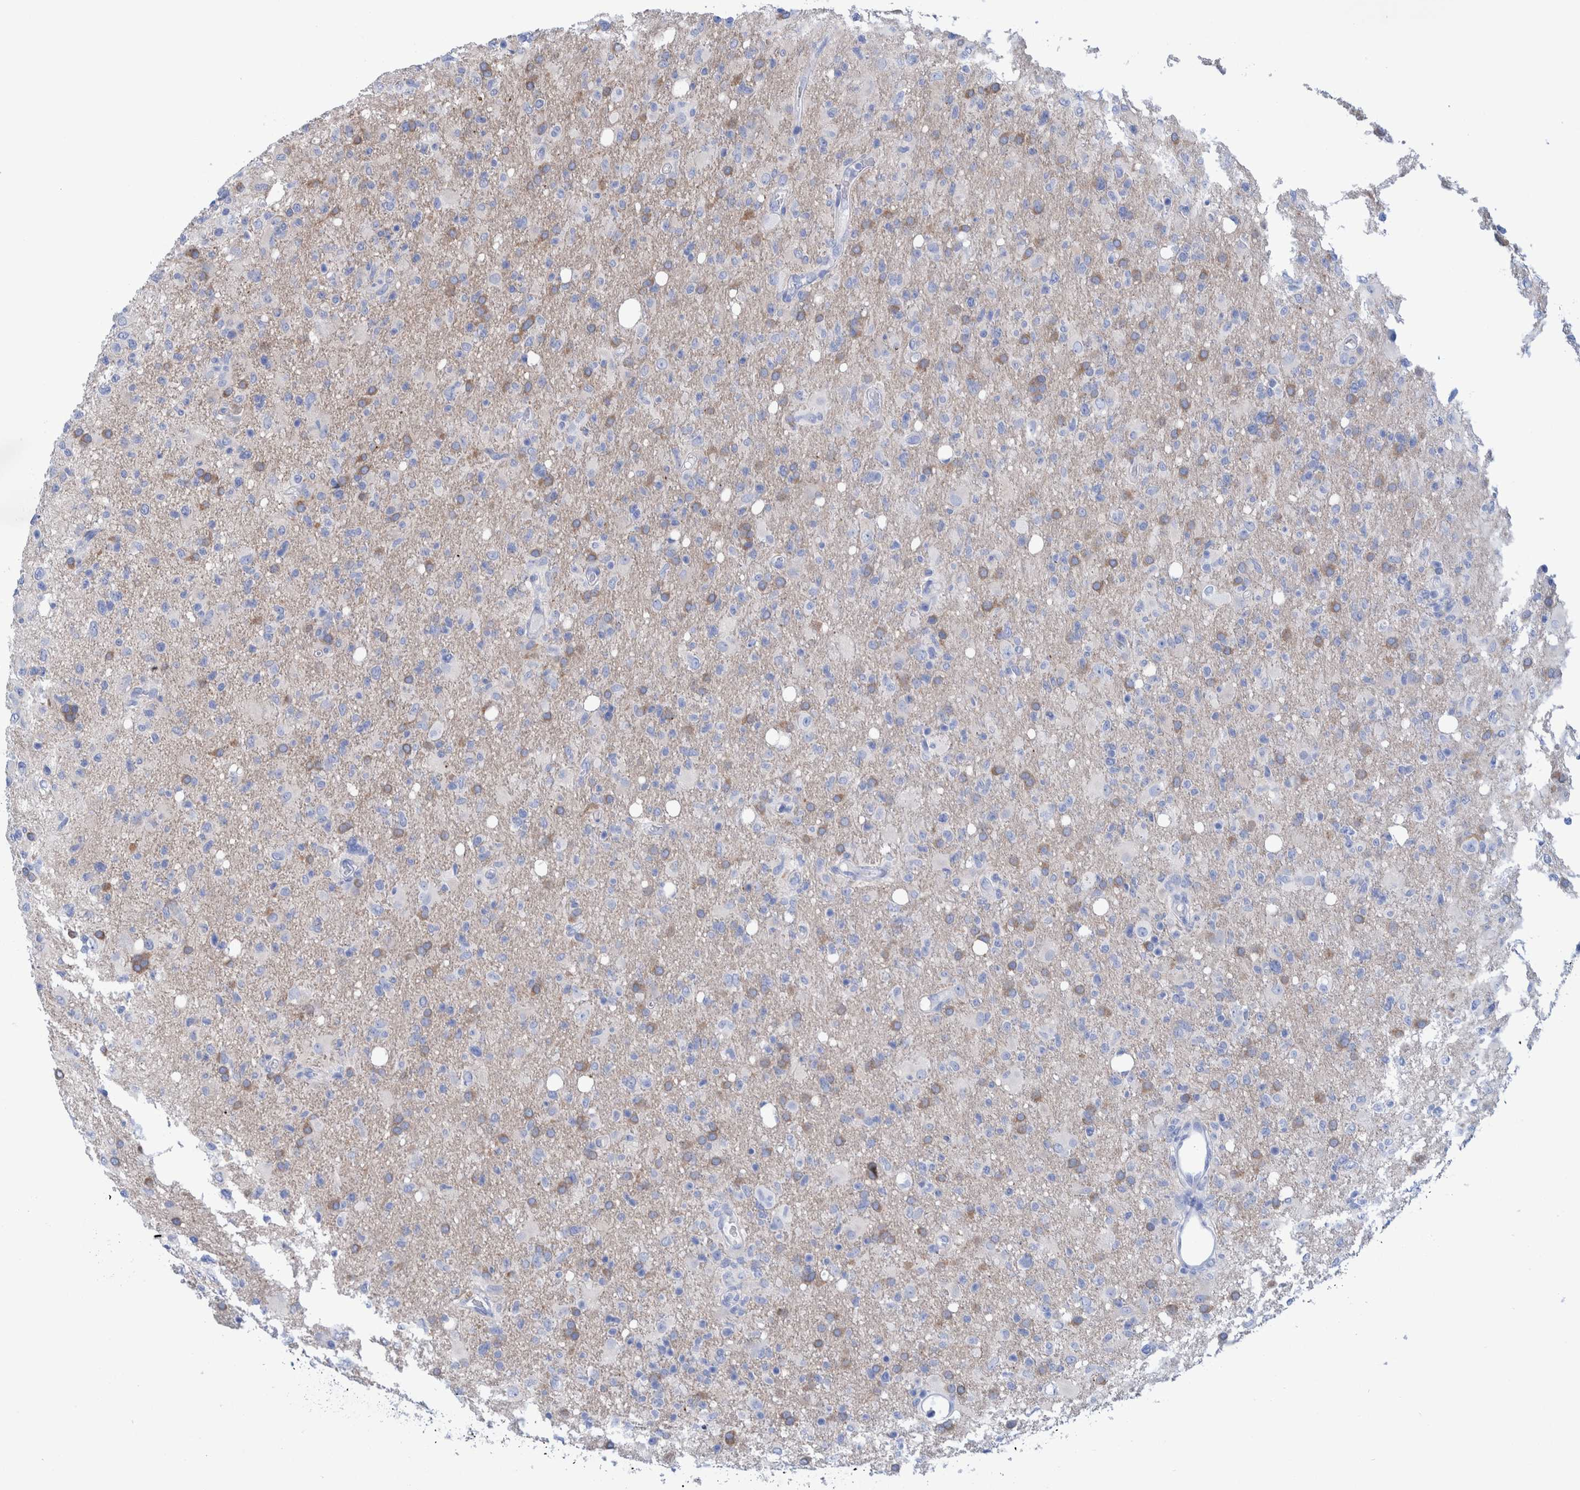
{"staining": {"intensity": "moderate", "quantity": "<25%", "location": "cytoplasmic/membranous"}, "tissue": "glioma", "cell_type": "Tumor cells", "image_type": "cancer", "snomed": [{"axis": "morphology", "description": "Glioma, malignant, High grade"}, {"axis": "topography", "description": "Brain"}], "caption": "Immunohistochemical staining of glioma reveals low levels of moderate cytoplasmic/membranous expression in approximately <25% of tumor cells. (DAB IHC with brightfield microscopy, high magnification).", "gene": "PERP", "patient": {"sex": "female", "age": 57}}